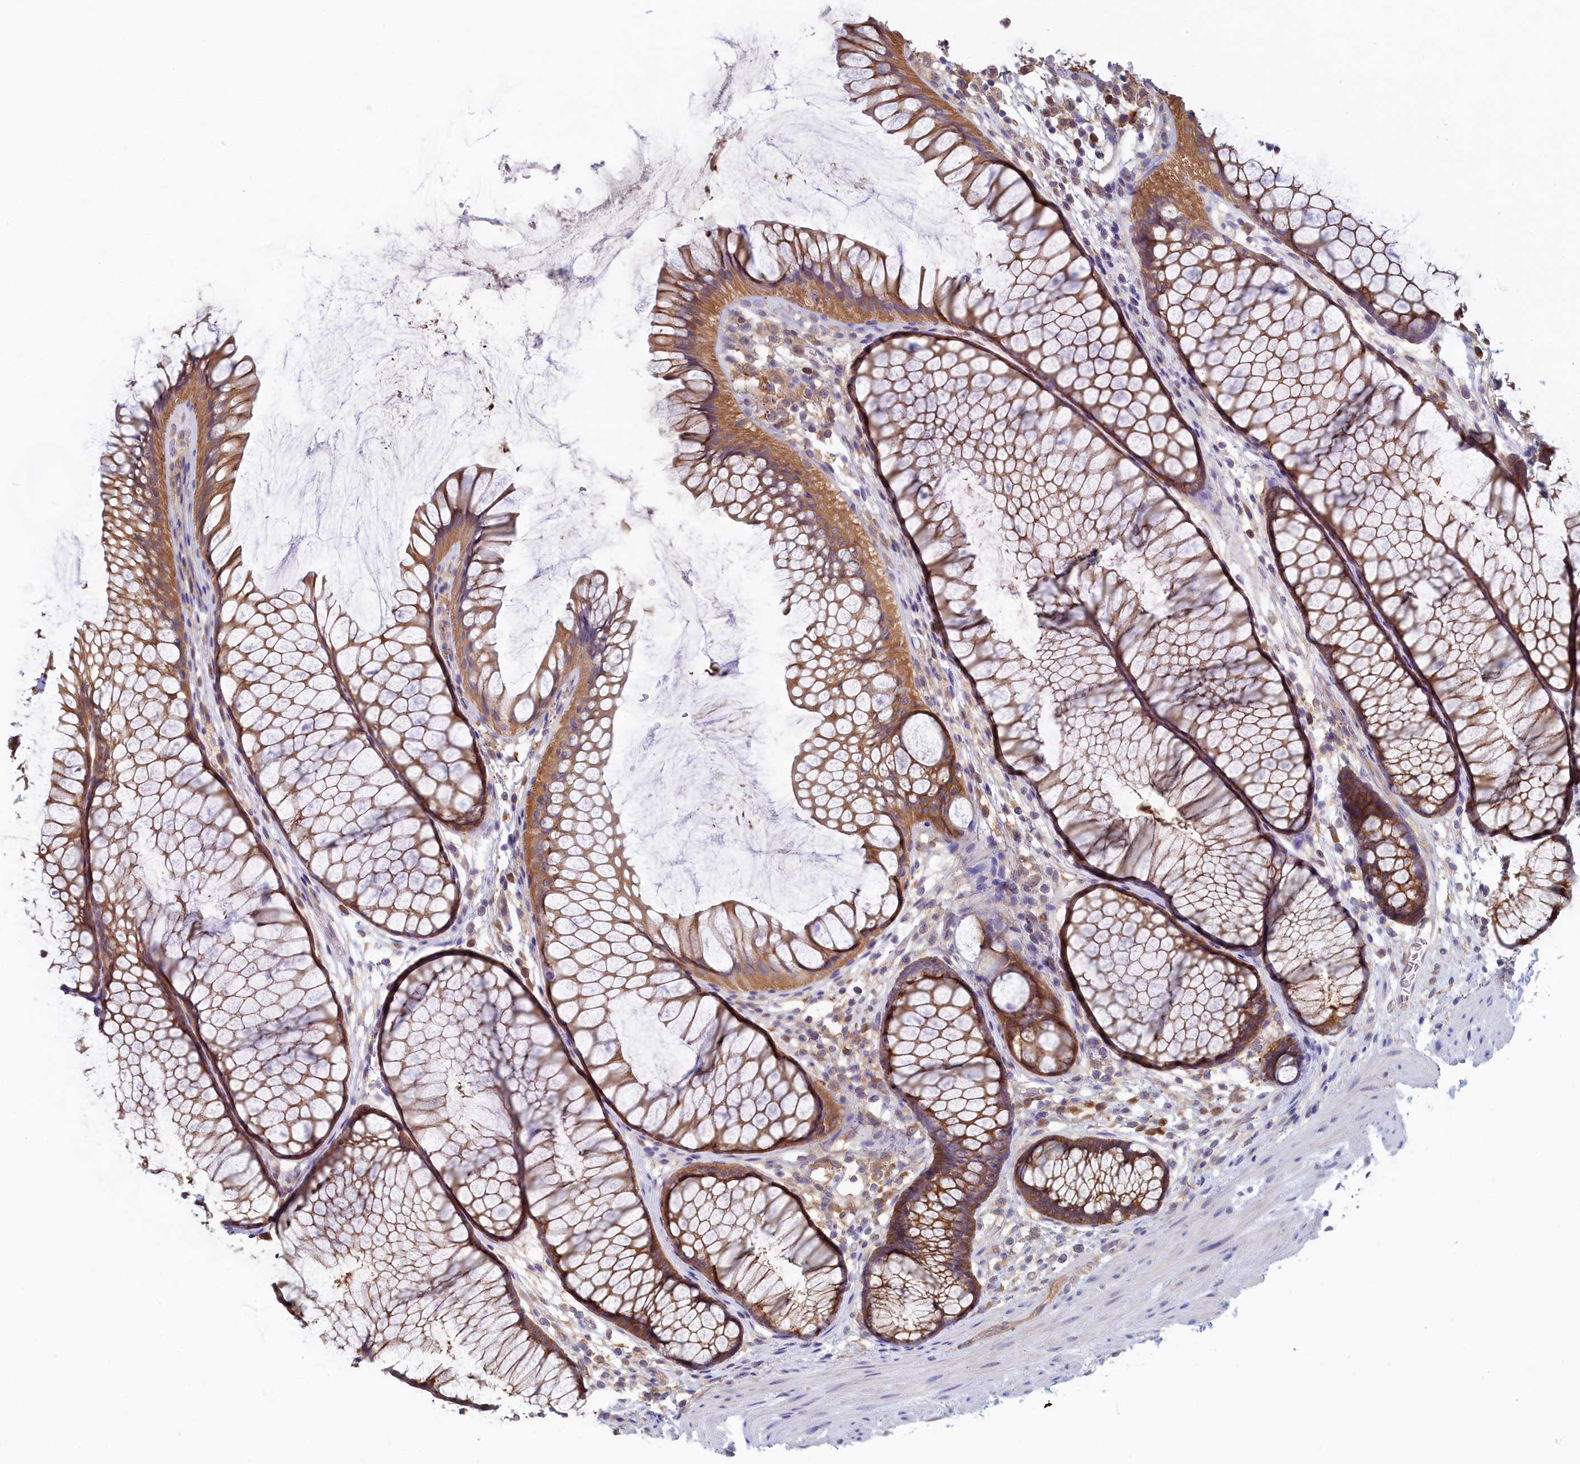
{"staining": {"intensity": "weak", "quantity": ">75%", "location": "cytoplasmic/membranous"}, "tissue": "colon", "cell_type": "Endothelial cells", "image_type": "normal", "snomed": [{"axis": "morphology", "description": "Normal tissue, NOS"}, {"axis": "topography", "description": "Colon"}], "caption": "Protein expression analysis of benign colon shows weak cytoplasmic/membranous staining in approximately >75% of endothelial cells. The staining is performed using DAB brown chromogen to label protein expression. The nuclei are counter-stained blue using hematoxylin.", "gene": "SYNDIG1L", "patient": {"sex": "female", "age": 82}}